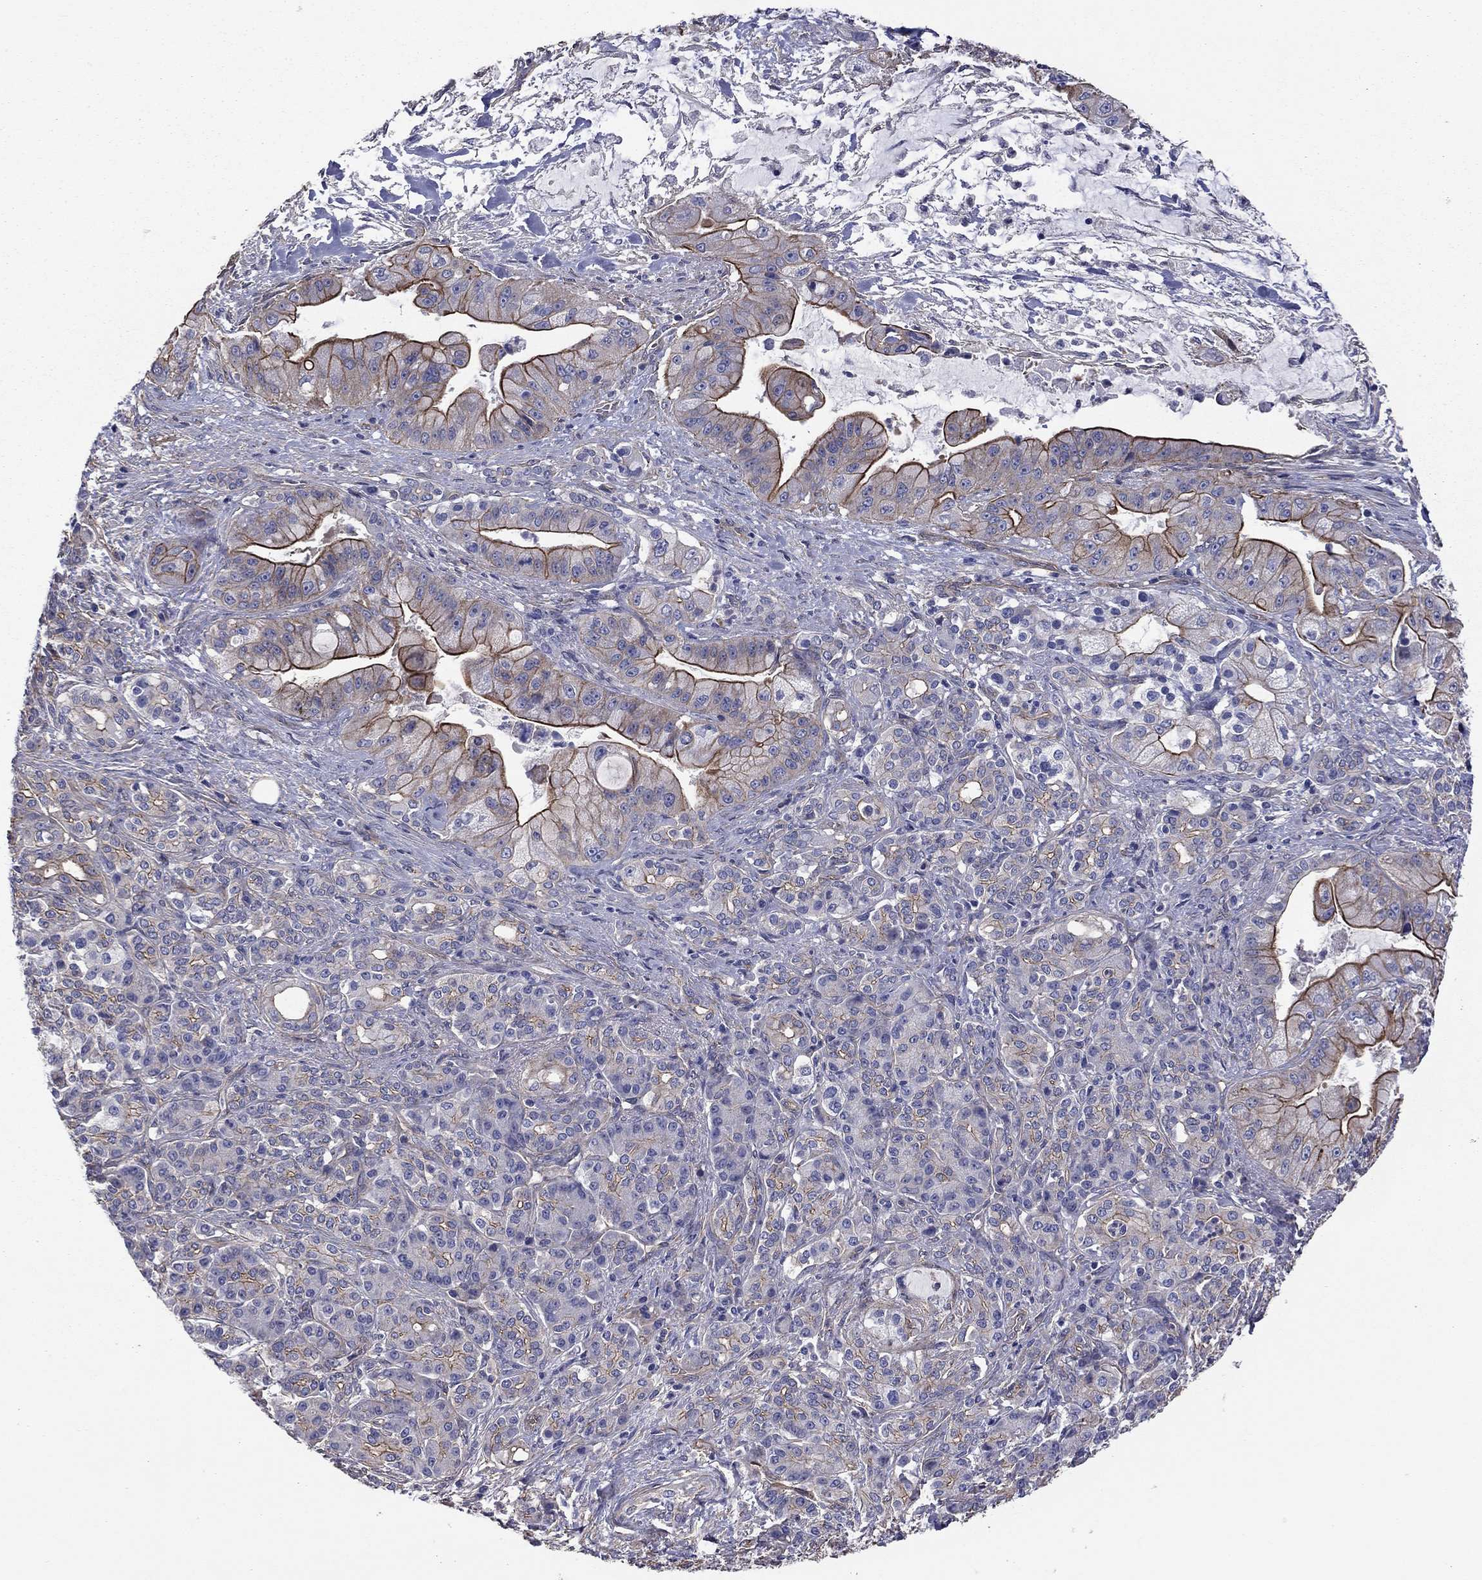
{"staining": {"intensity": "strong", "quantity": "25%-75%", "location": "cytoplasmic/membranous"}, "tissue": "pancreatic cancer", "cell_type": "Tumor cells", "image_type": "cancer", "snomed": [{"axis": "morphology", "description": "Normal tissue, NOS"}, {"axis": "morphology", "description": "Inflammation, NOS"}, {"axis": "morphology", "description": "Adenocarcinoma, NOS"}, {"axis": "topography", "description": "Pancreas"}], "caption": "A brown stain shows strong cytoplasmic/membranous staining of a protein in human pancreatic cancer (adenocarcinoma) tumor cells.", "gene": "TCHH", "patient": {"sex": "male", "age": 57}}